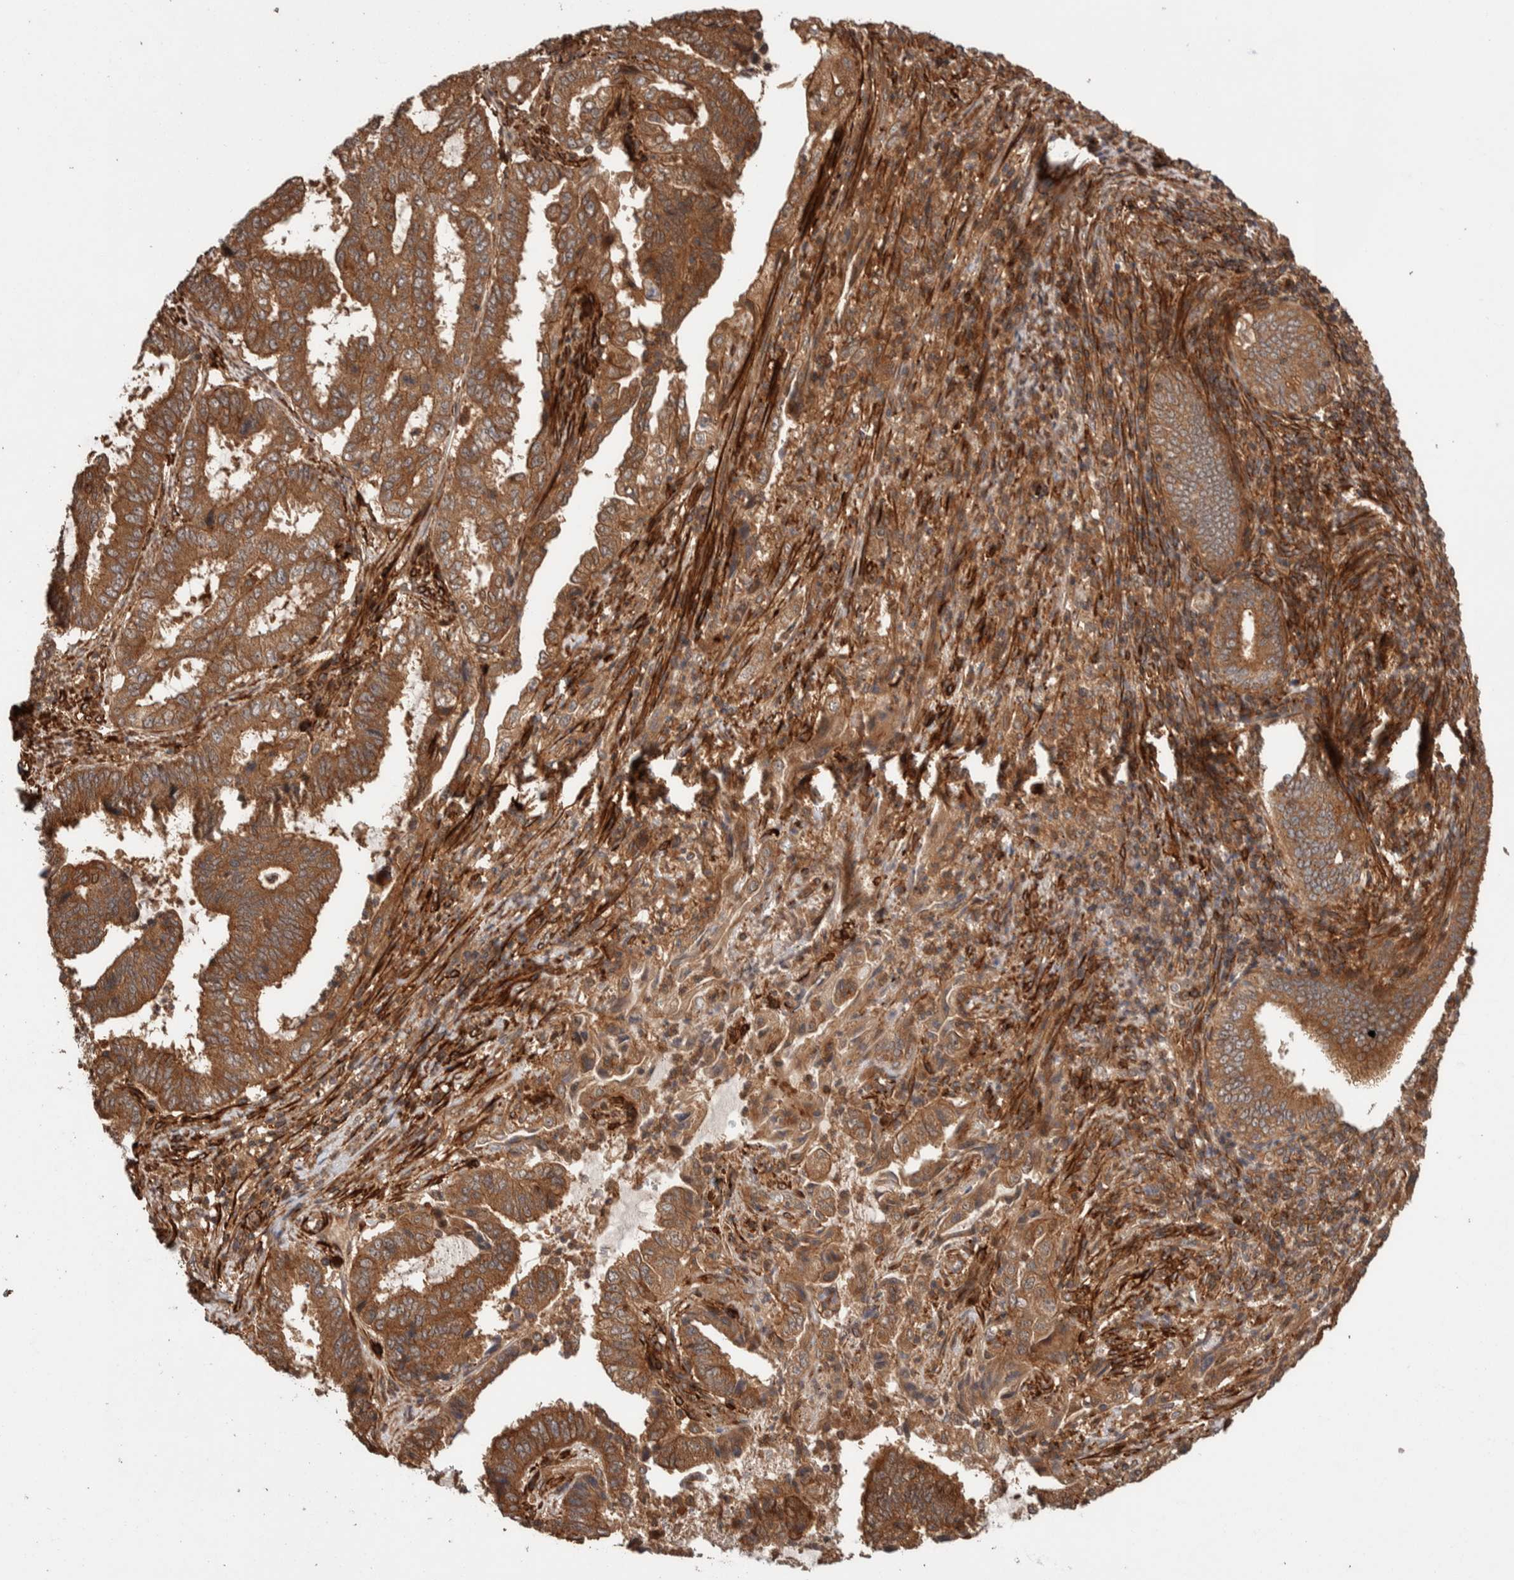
{"staining": {"intensity": "moderate", "quantity": ">75%", "location": "cytoplasmic/membranous"}, "tissue": "endometrial cancer", "cell_type": "Tumor cells", "image_type": "cancer", "snomed": [{"axis": "morphology", "description": "Adenocarcinoma, NOS"}, {"axis": "topography", "description": "Endometrium"}], "caption": "High-power microscopy captured an IHC histopathology image of endometrial cancer, revealing moderate cytoplasmic/membranous positivity in approximately >75% of tumor cells. (brown staining indicates protein expression, while blue staining denotes nuclei).", "gene": "SYNRG", "patient": {"sex": "female", "age": 51}}